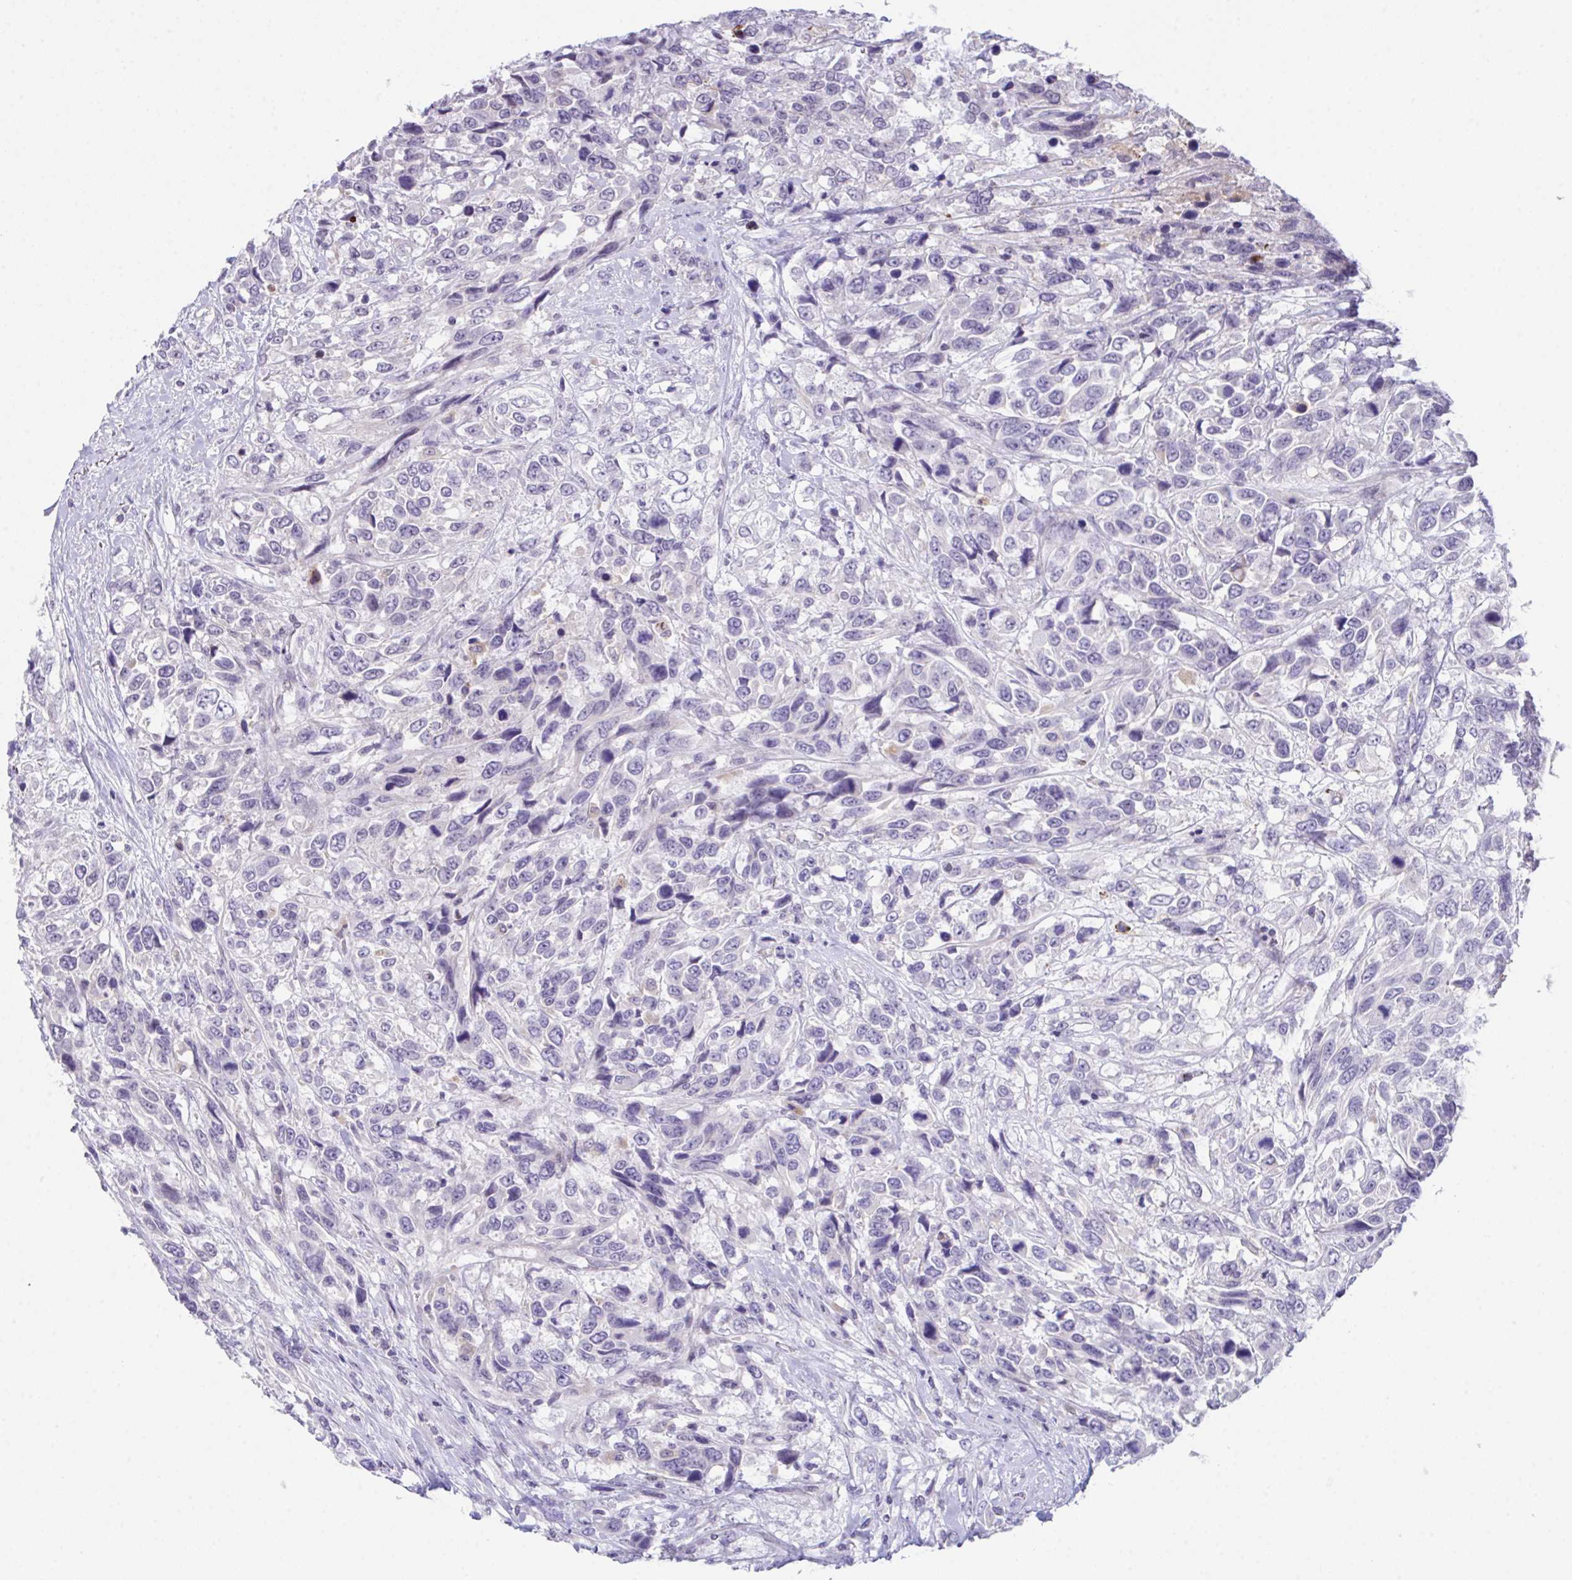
{"staining": {"intensity": "negative", "quantity": "none", "location": "none"}, "tissue": "urothelial cancer", "cell_type": "Tumor cells", "image_type": "cancer", "snomed": [{"axis": "morphology", "description": "Urothelial carcinoma, High grade"}, {"axis": "topography", "description": "Urinary bladder"}], "caption": "Immunohistochemical staining of urothelial cancer displays no significant positivity in tumor cells.", "gene": "ATP6V0D2", "patient": {"sex": "female", "age": 70}}